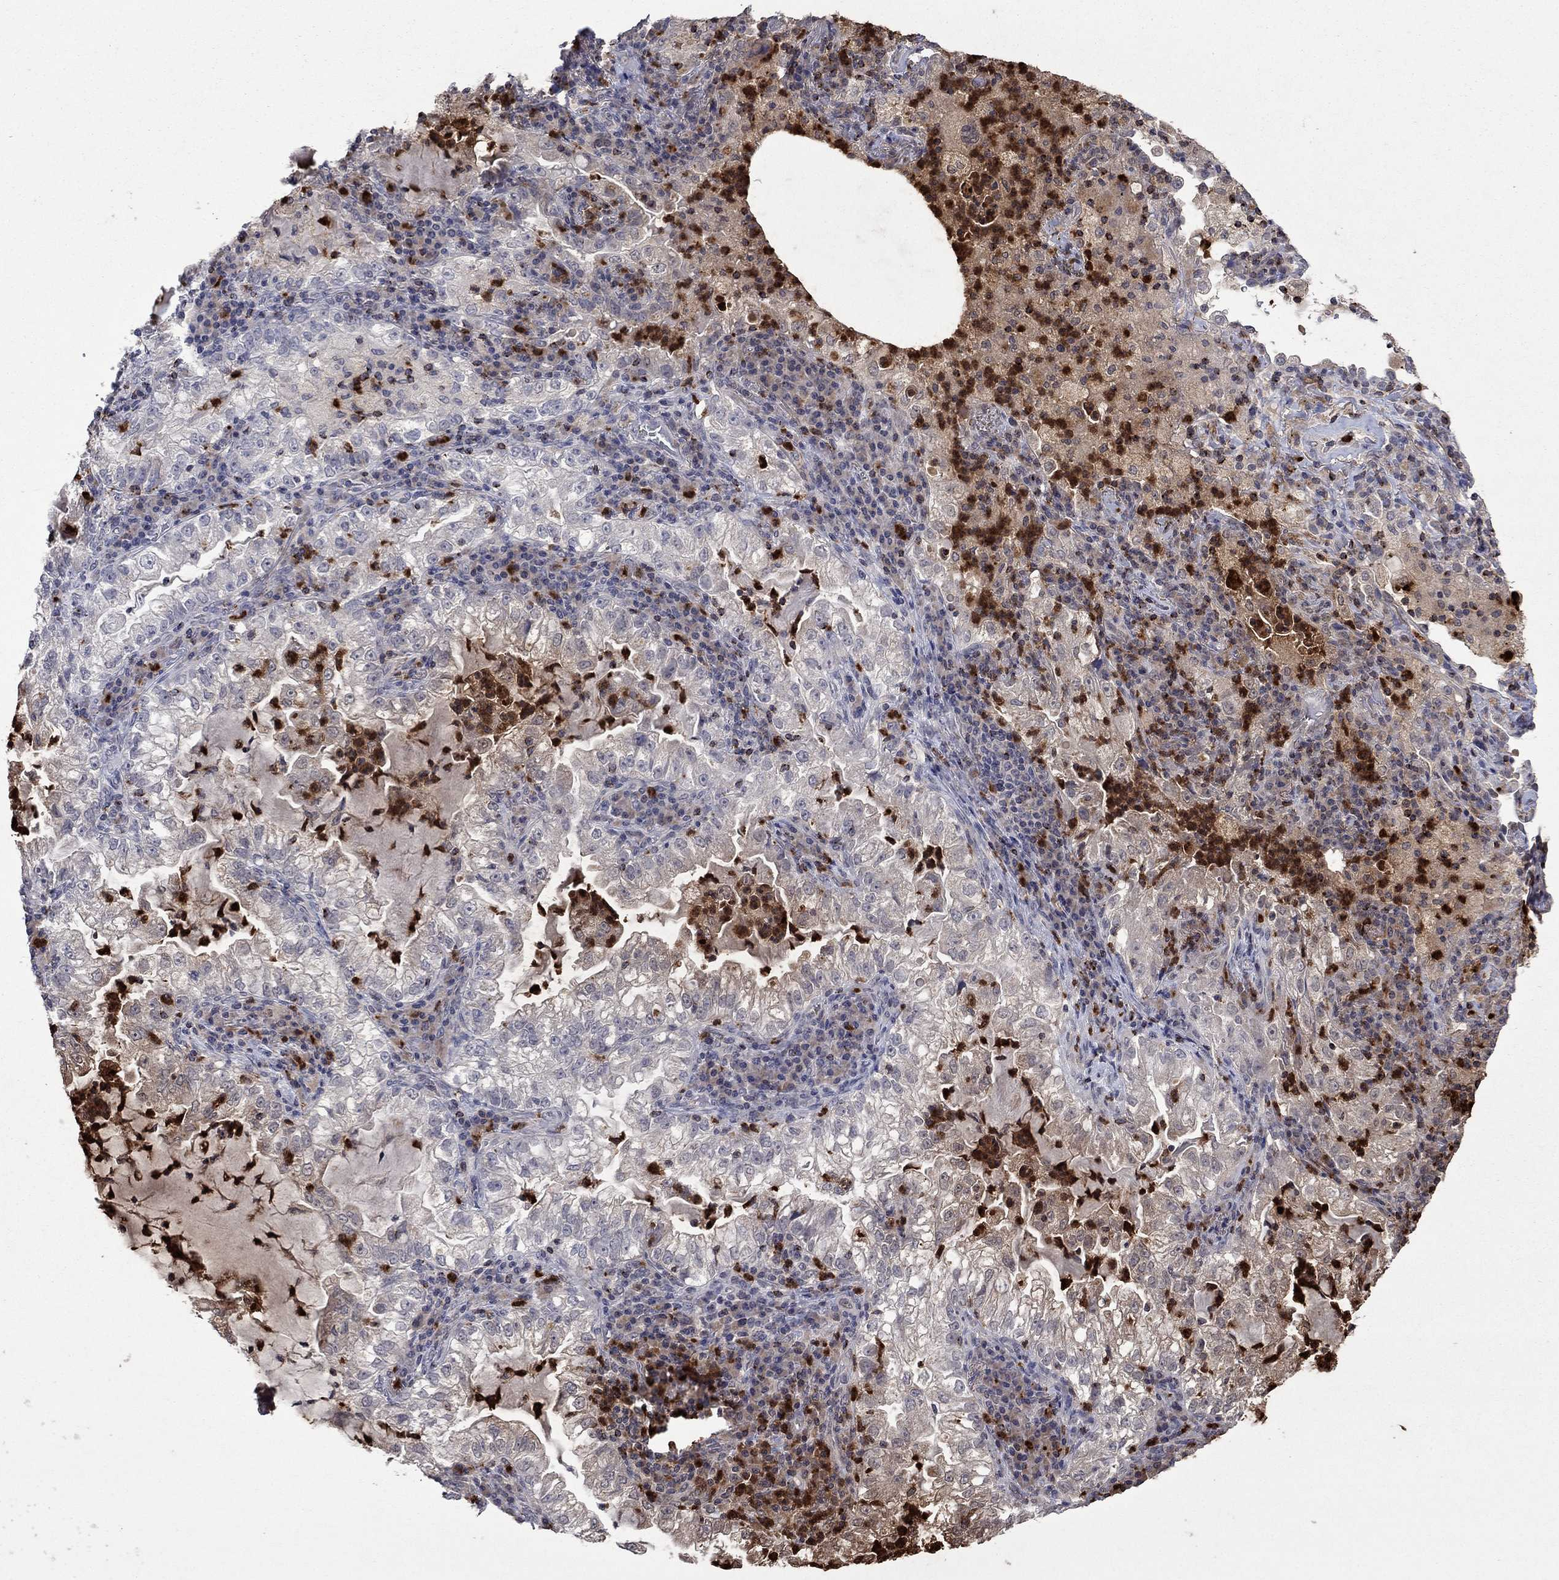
{"staining": {"intensity": "negative", "quantity": "none", "location": "none"}, "tissue": "lung cancer", "cell_type": "Tumor cells", "image_type": "cancer", "snomed": [{"axis": "morphology", "description": "Adenocarcinoma, NOS"}, {"axis": "topography", "description": "Lung"}], "caption": "A histopathology image of adenocarcinoma (lung) stained for a protein exhibits no brown staining in tumor cells.", "gene": "CCL5", "patient": {"sex": "female", "age": 73}}